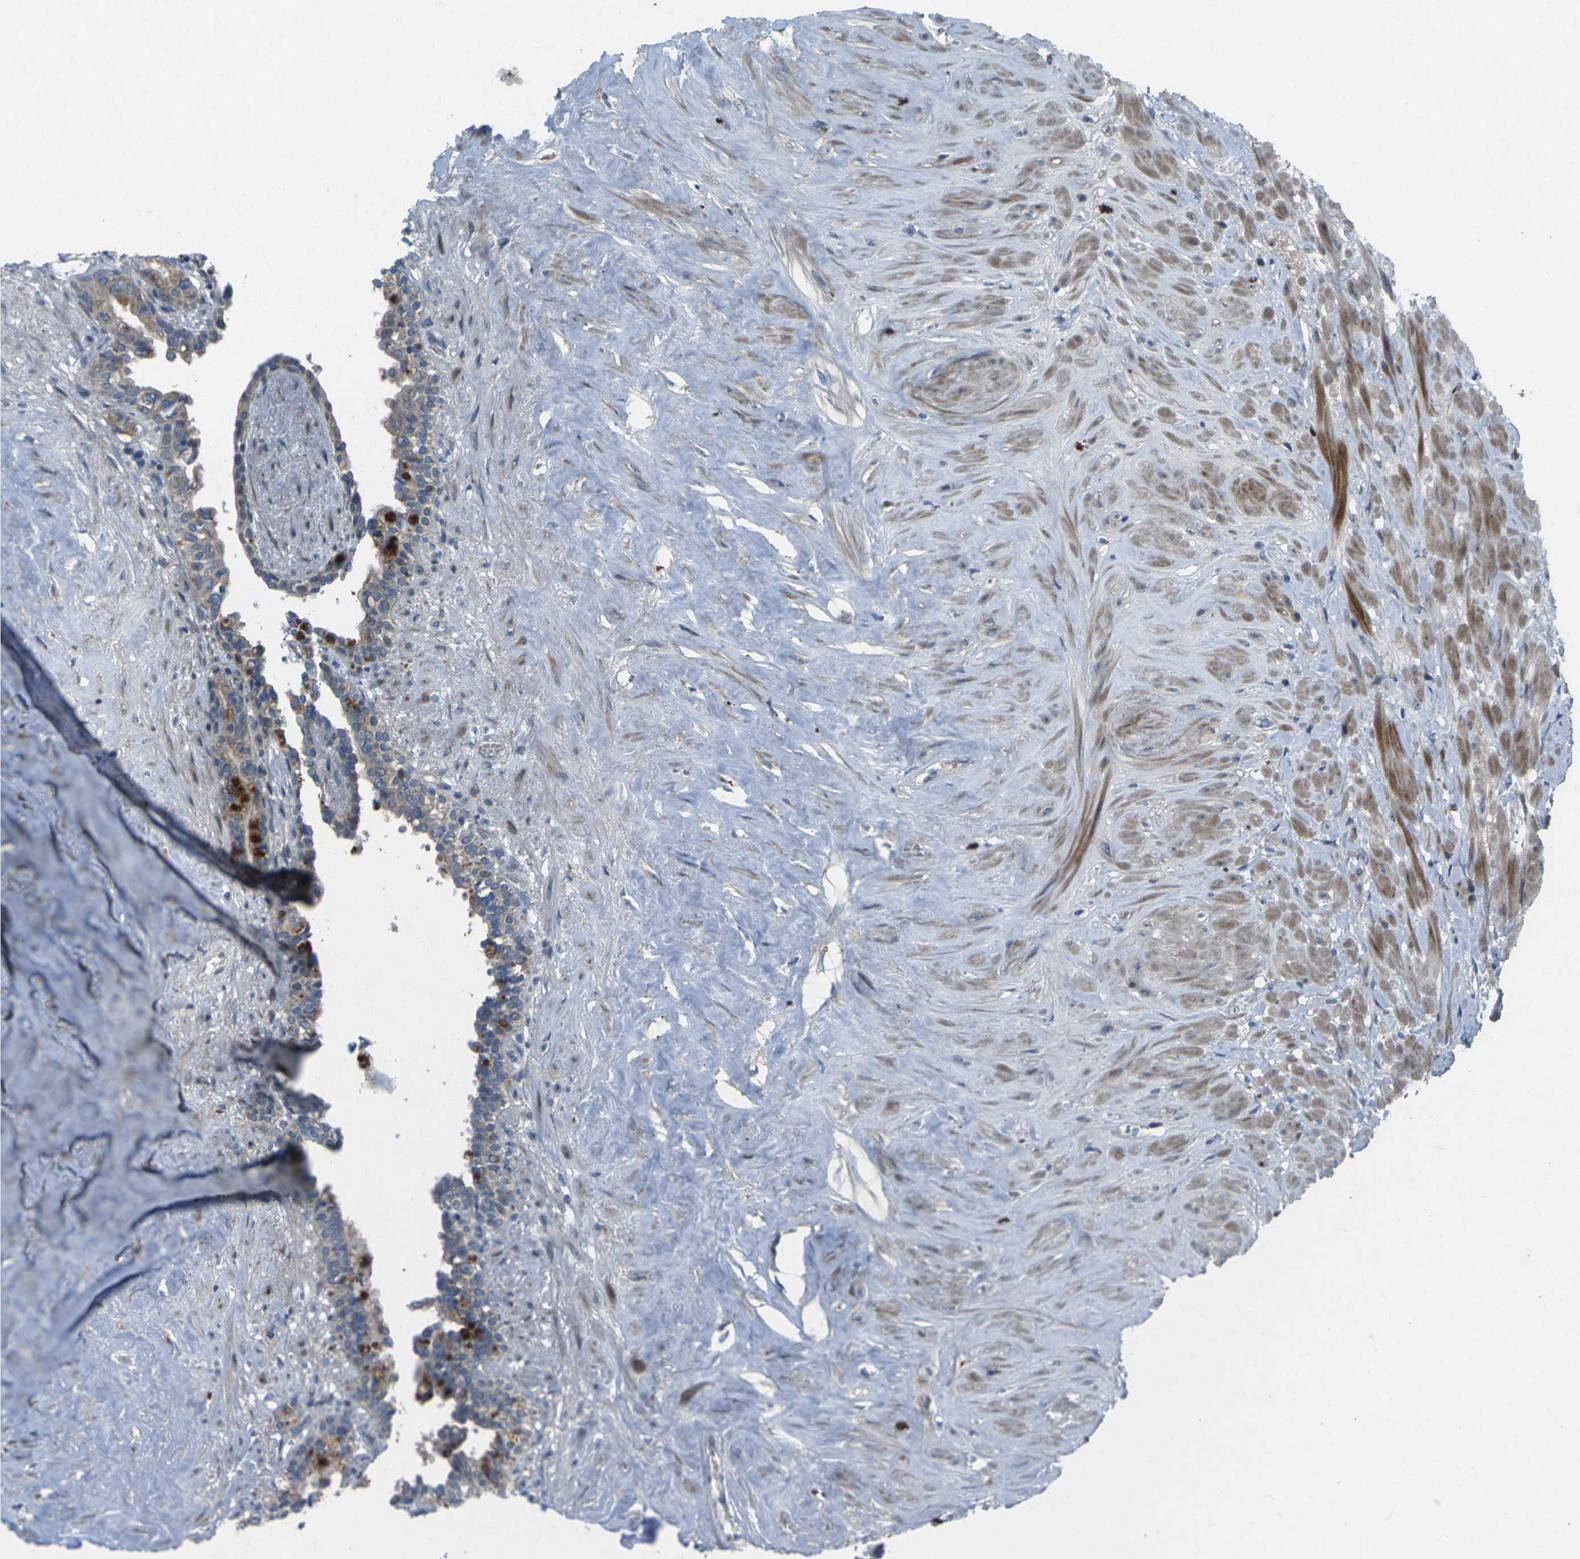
{"staining": {"intensity": "moderate", "quantity": ">75%", "location": "cytoplasmic/membranous"}, "tissue": "seminal vesicle", "cell_type": "Glandular cells", "image_type": "normal", "snomed": [{"axis": "morphology", "description": "Normal tissue, NOS"}, {"axis": "topography", "description": "Seminal veicle"}], "caption": "Immunohistochemistry image of benign seminal vesicle stained for a protein (brown), which exhibits medium levels of moderate cytoplasmic/membranous expression in about >75% of glandular cells.", "gene": "EDNRA", "patient": {"sex": "male", "age": 63}}